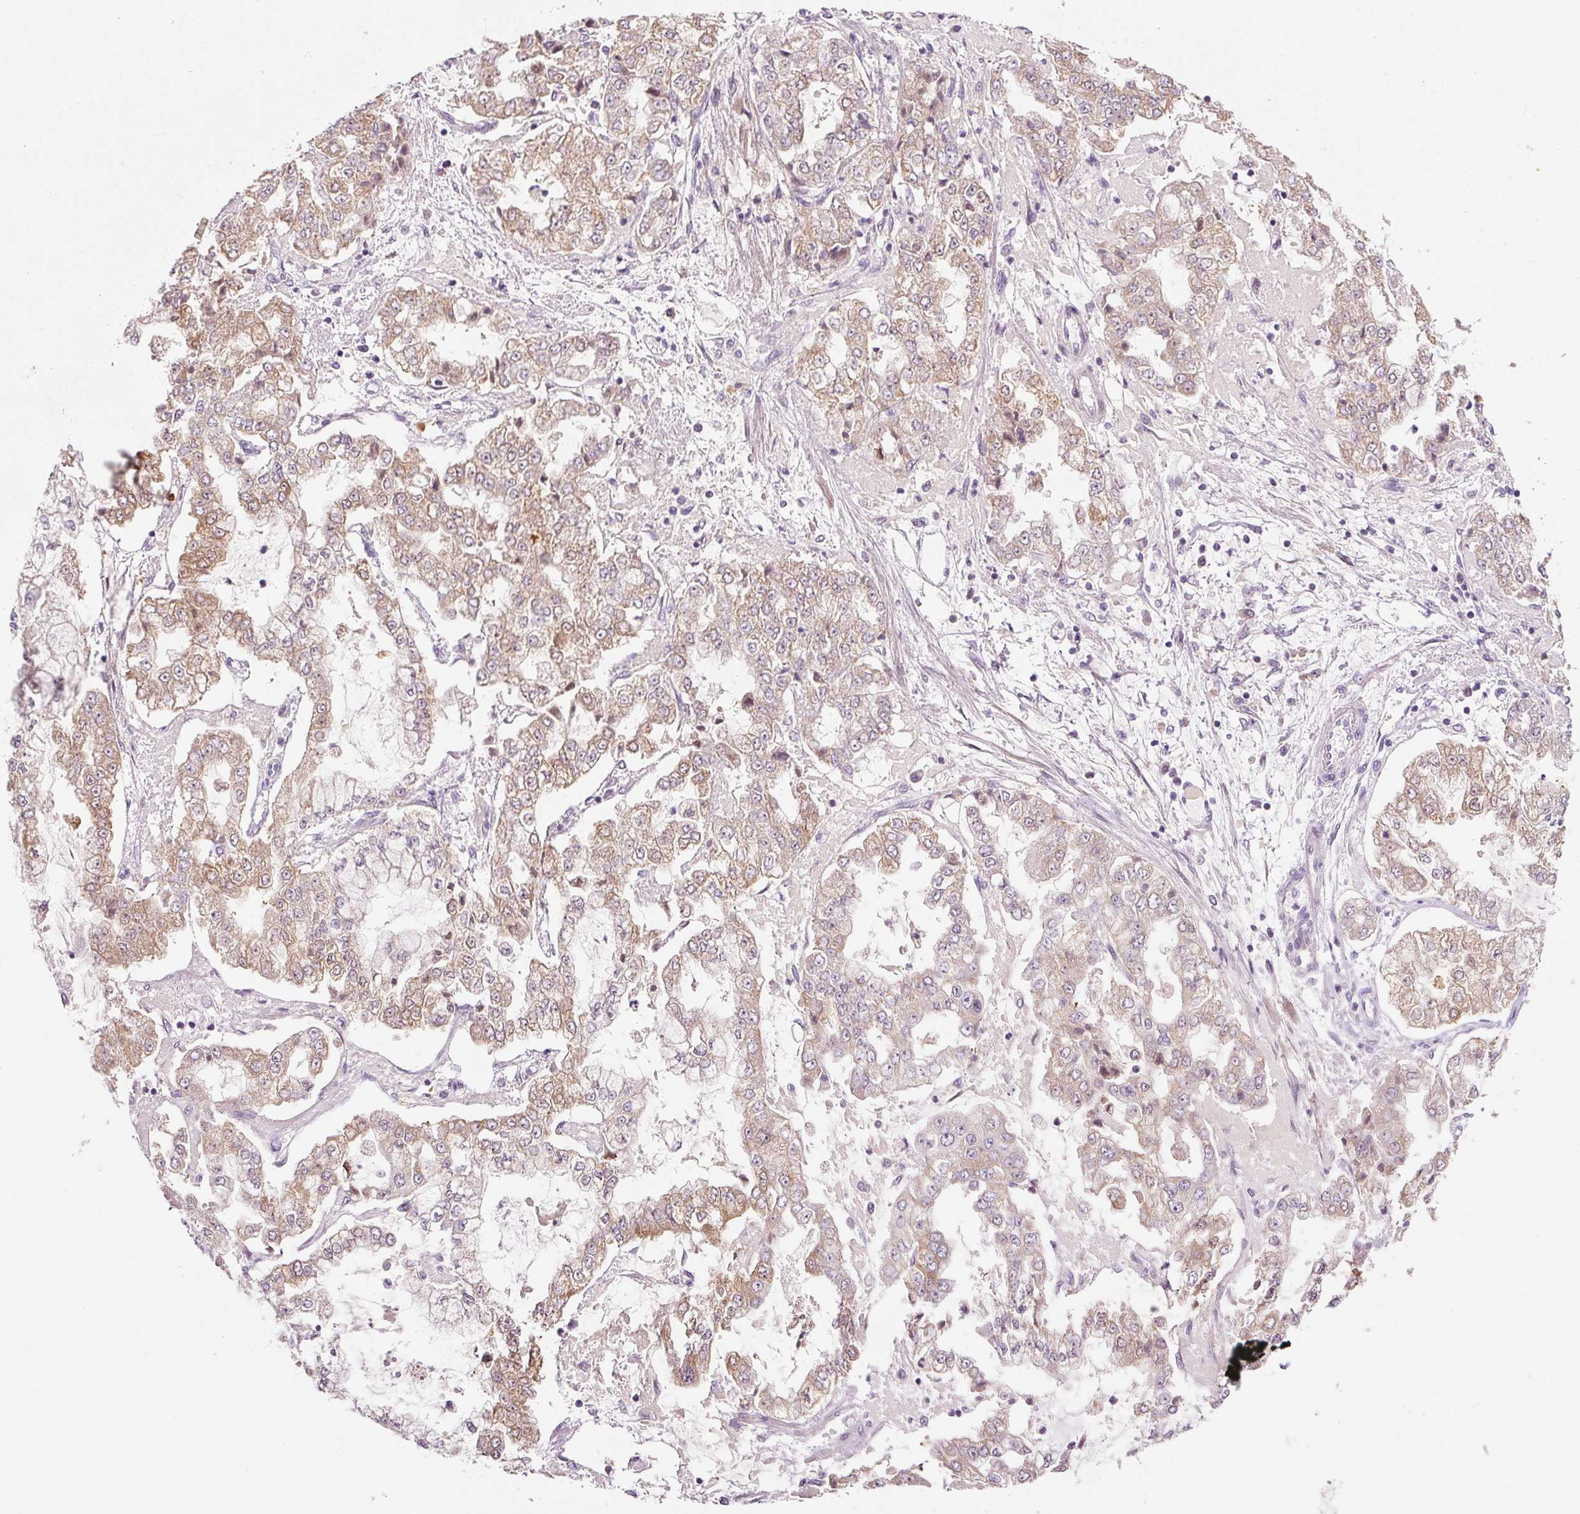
{"staining": {"intensity": "moderate", "quantity": ">75%", "location": "cytoplasmic/membranous"}, "tissue": "stomach cancer", "cell_type": "Tumor cells", "image_type": "cancer", "snomed": [{"axis": "morphology", "description": "Adenocarcinoma, NOS"}, {"axis": "topography", "description": "Stomach"}], "caption": "Stomach cancer (adenocarcinoma) stained with a protein marker shows moderate staining in tumor cells.", "gene": "FAM78B", "patient": {"sex": "male", "age": 76}}